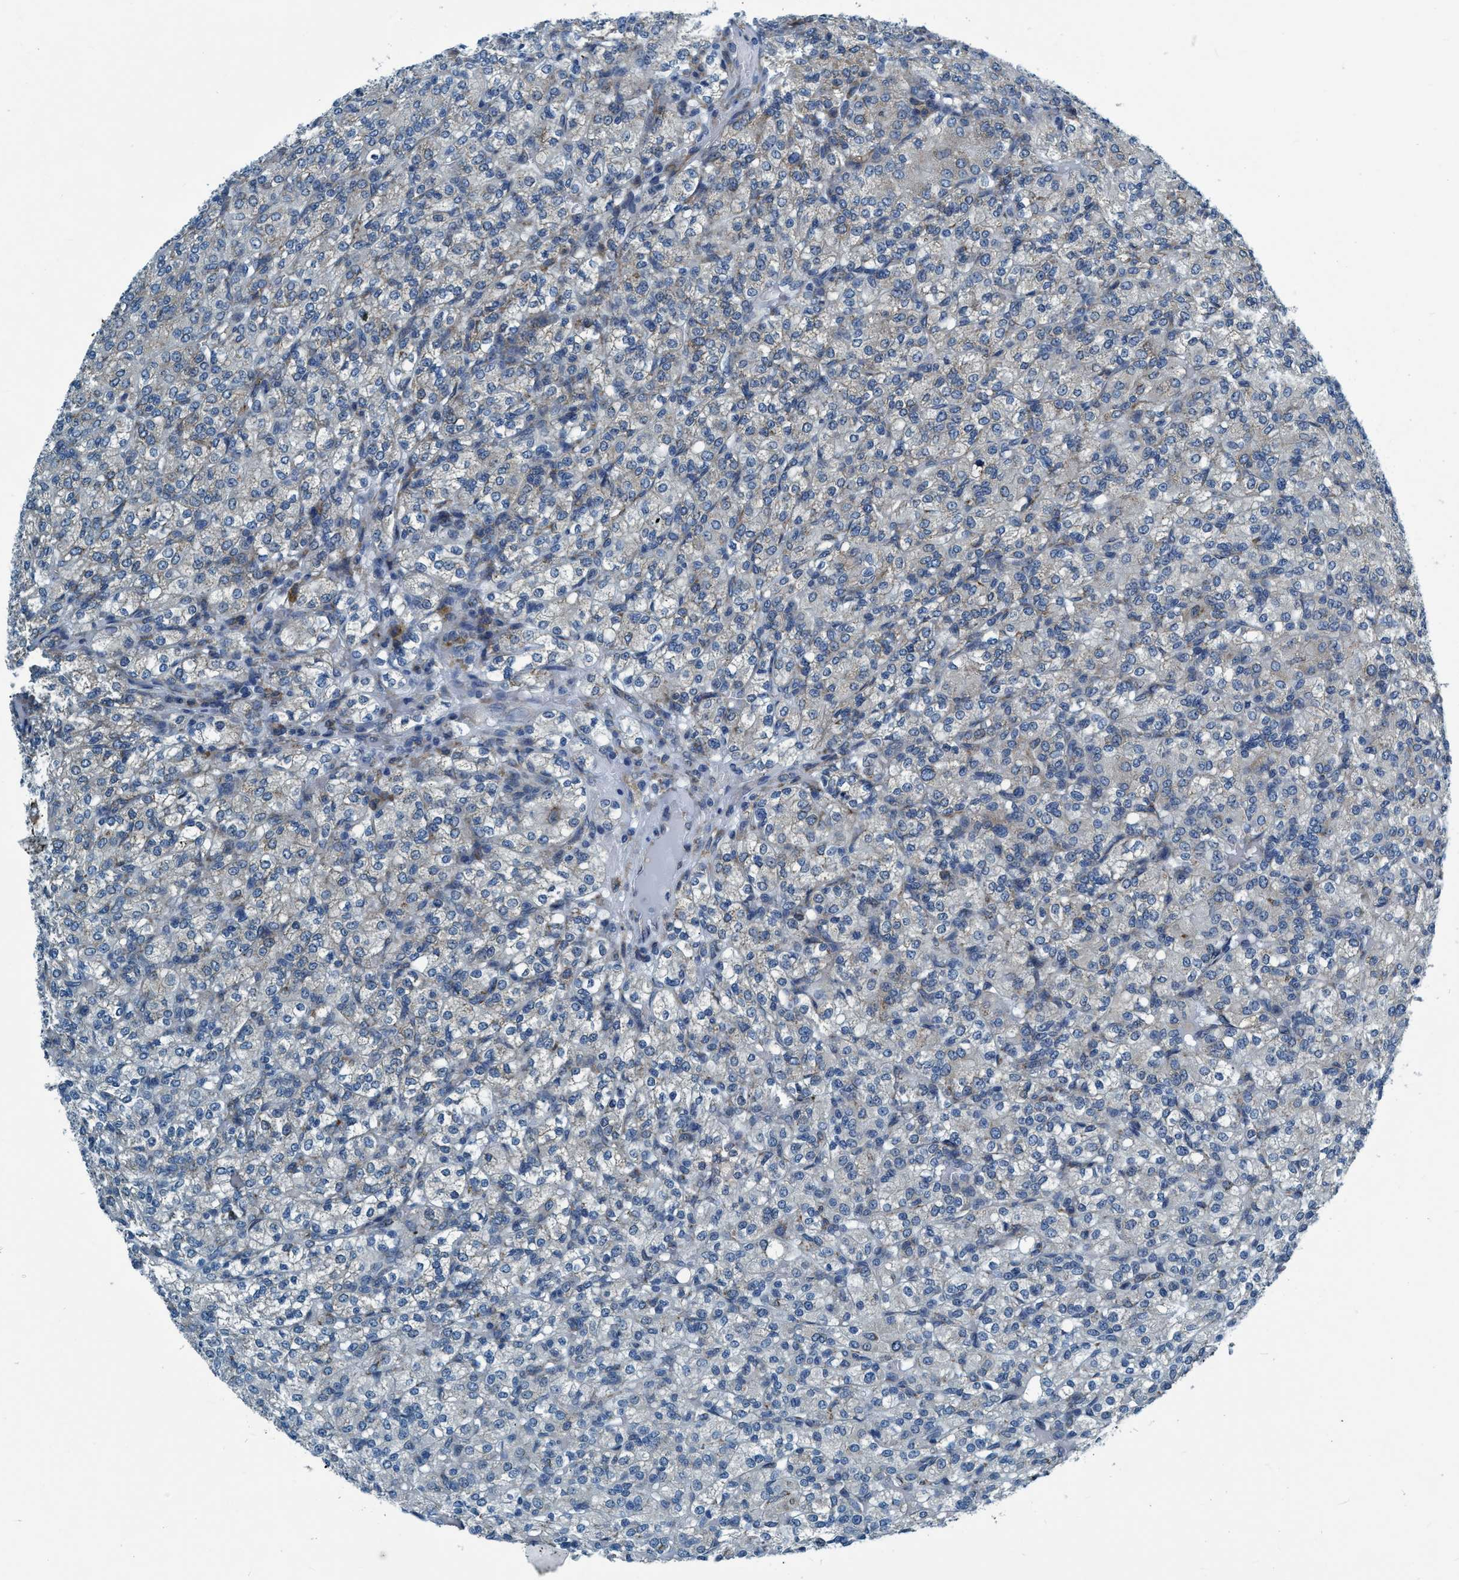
{"staining": {"intensity": "negative", "quantity": "none", "location": "none"}, "tissue": "renal cancer", "cell_type": "Tumor cells", "image_type": "cancer", "snomed": [{"axis": "morphology", "description": "Adenocarcinoma, NOS"}, {"axis": "topography", "description": "Kidney"}], "caption": "Immunohistochemistry (IHC) of adenocarcinoma (renal) displays no positivity in tumor cells.", "gene": "ARMC9", "patient": {"sex": "male", "age": 77}}